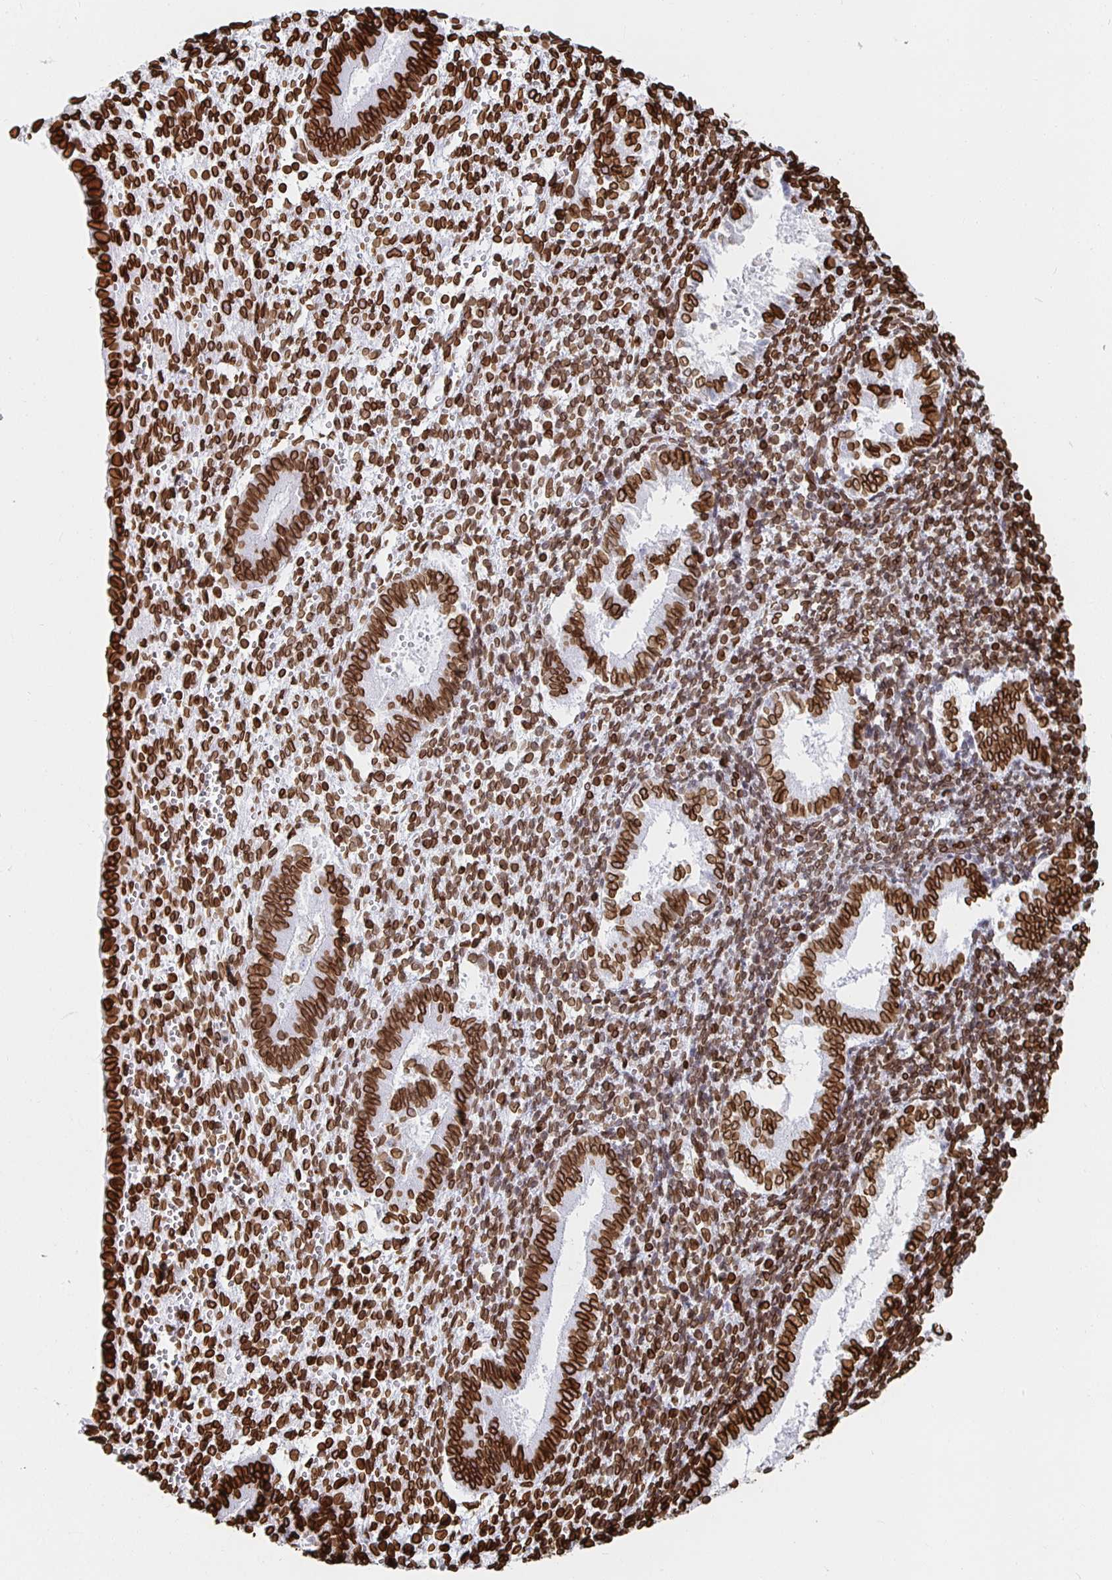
{"staining": {"intensity": "strong", "quantity": "25%-75%", "location": "cytoplasmic/membranous,nuclear"}, "tissue": "endometrium", "cell_type": "Cells in endometrial stroma", "image_type": "normal", "snomed": [{"axis": "morphology", "description": "Normal tissue, NOS"}, {"axis": "topography", "description": "Endometrium"}], "caption": "High-magnification brightfield microscopy of normal endometrium stained with DAB (brown) and counterstained with hematoxylin (blue). cells in endometrial stroma exhibit strong cytoplasmic/membranous,nuclear staining is present in approximately25%-75% of cells.", "gene": "LMNB1", "patient": {"sex": "female", "age": 25}}